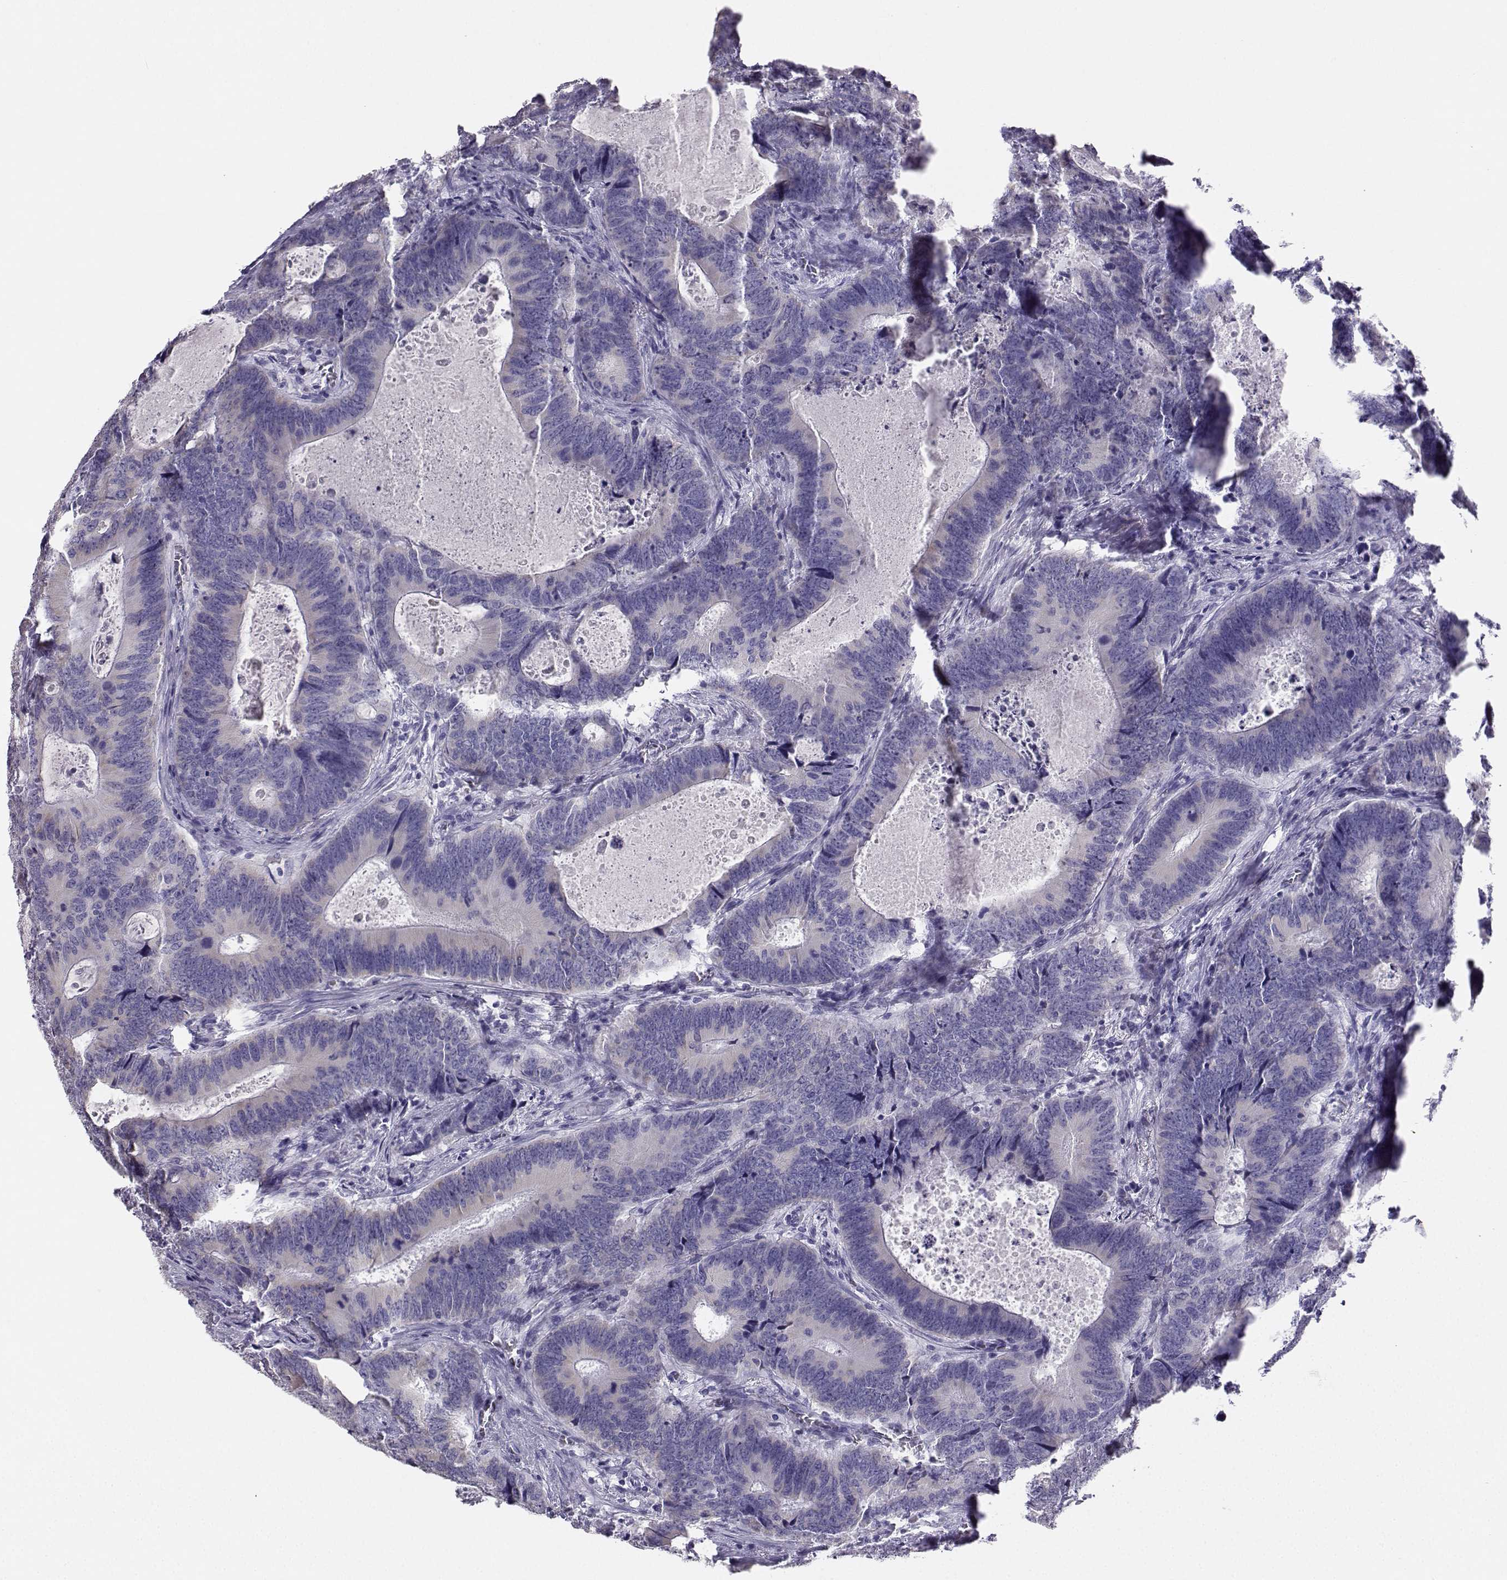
{"staining": {"intensity": "negative", "quantity": "none", "location": "none"}, "tissue": "colorectal cancer", "cell_type": "Tumor cells", "image_type": "cancer", "snomed": [{"axis": "morphology", "description": "Adenocarcinoma, NOS"}, {"axis": "topography", "description": "Colon"}], "caption": "The IHC image has no significant expression in tumor cells of colorectal adenocarcinoma tissue.", "gene": "AVP", "patient": {"sex": "female", "age": 82}}